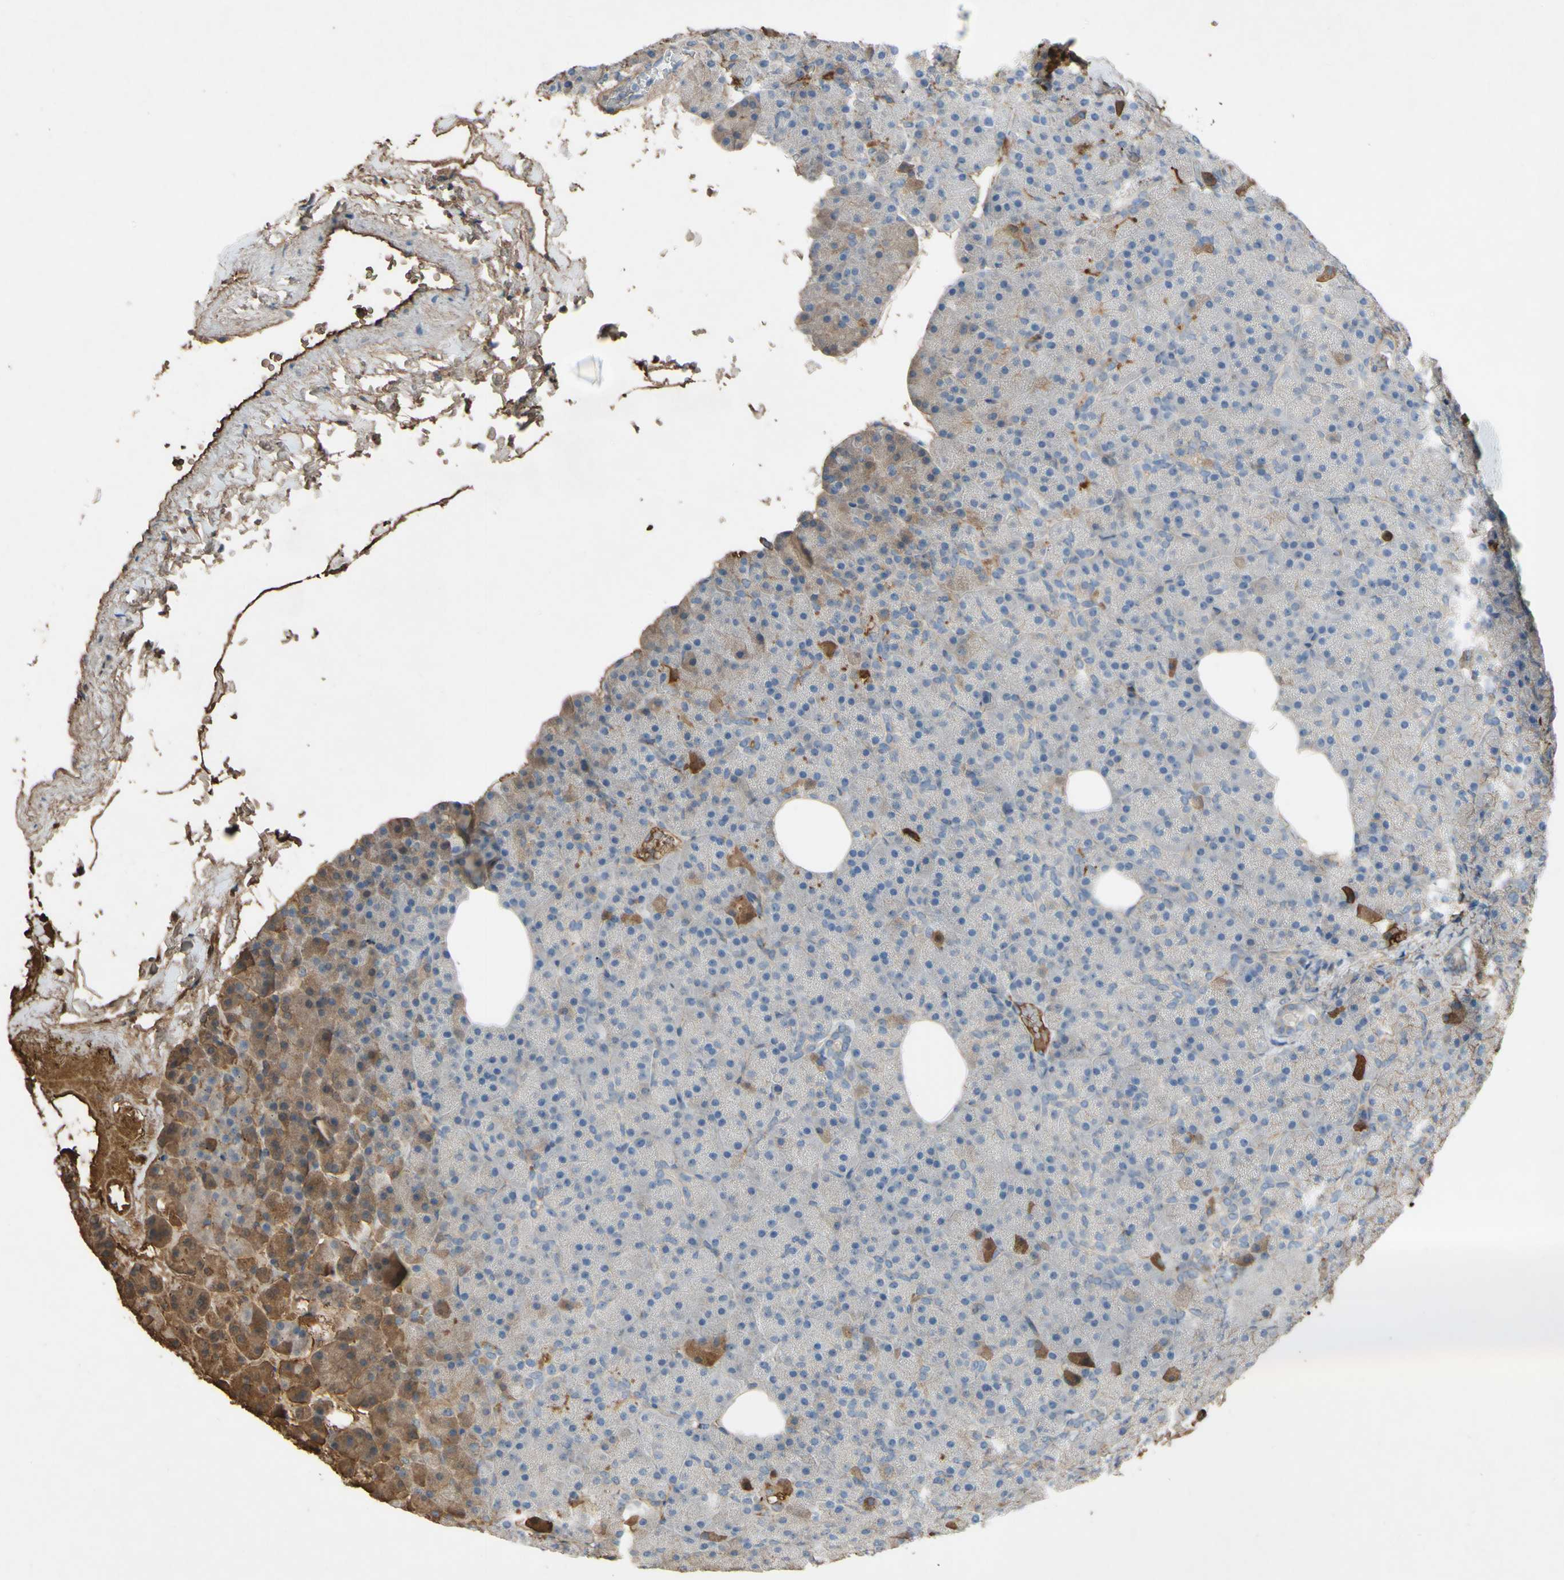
{"staining": {"intensity": "moderate", "quantity": "<25%", "location": "cytoplasmic/membranous"}, "tissue": "pancreas", "cell_type": "Exocrine glandular cells", "image_type": "normal", "snomed": [{"axis": "morphology", "description": "Normal tissue, NOS"}, {"axis": "topography", "description": "Pancreas"}], "caption": "Protein positivity by IHC shows moderate cytoplasmic/membranous staining in about <25% of exocrine glandular cells in normal pancreas.", "gene": "PTGDS", "patient": {"sex": "female", "age": 35}}